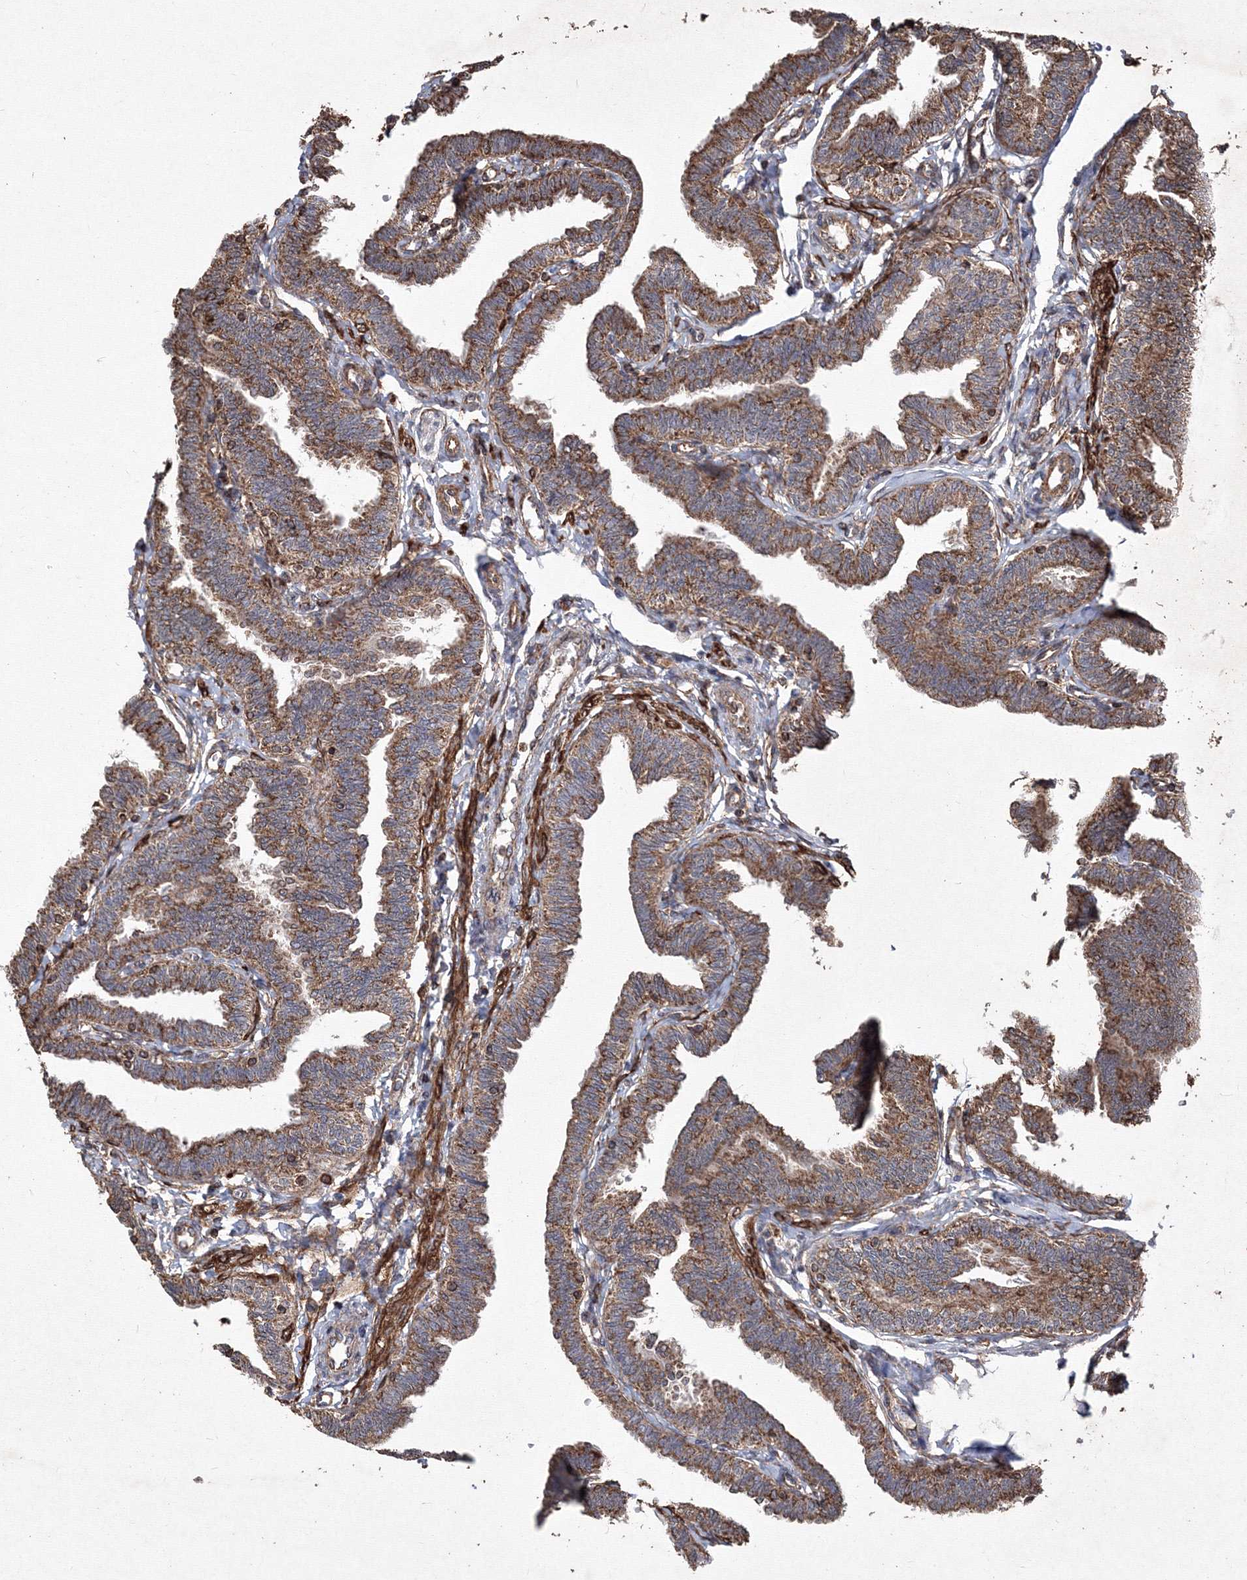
{"staining": {"intensity": "moderate", "quantity": ">75%", "location": "cytoplasmic/membranous"}, "tissue": "fallopian tube", "cell_type": "Glandular cells", "image_type": "normal", "snomed": [{"axis": "morphology", "description": "Normal tissue, NOS"}, {"axis": "topography", "description": "Fallopian tube"}, {"axis": "topography", "description": "Ovary"}], "caption": "IHC histopathology image of unremarkable fallopian tube stained for a protein (brown), which exhibits medium levels of moderate cytoplasmic/membranous expression in about >75% of glandular cells.", "gene": "TMEM139", "patient": {"sex": "female", "age": 23}}